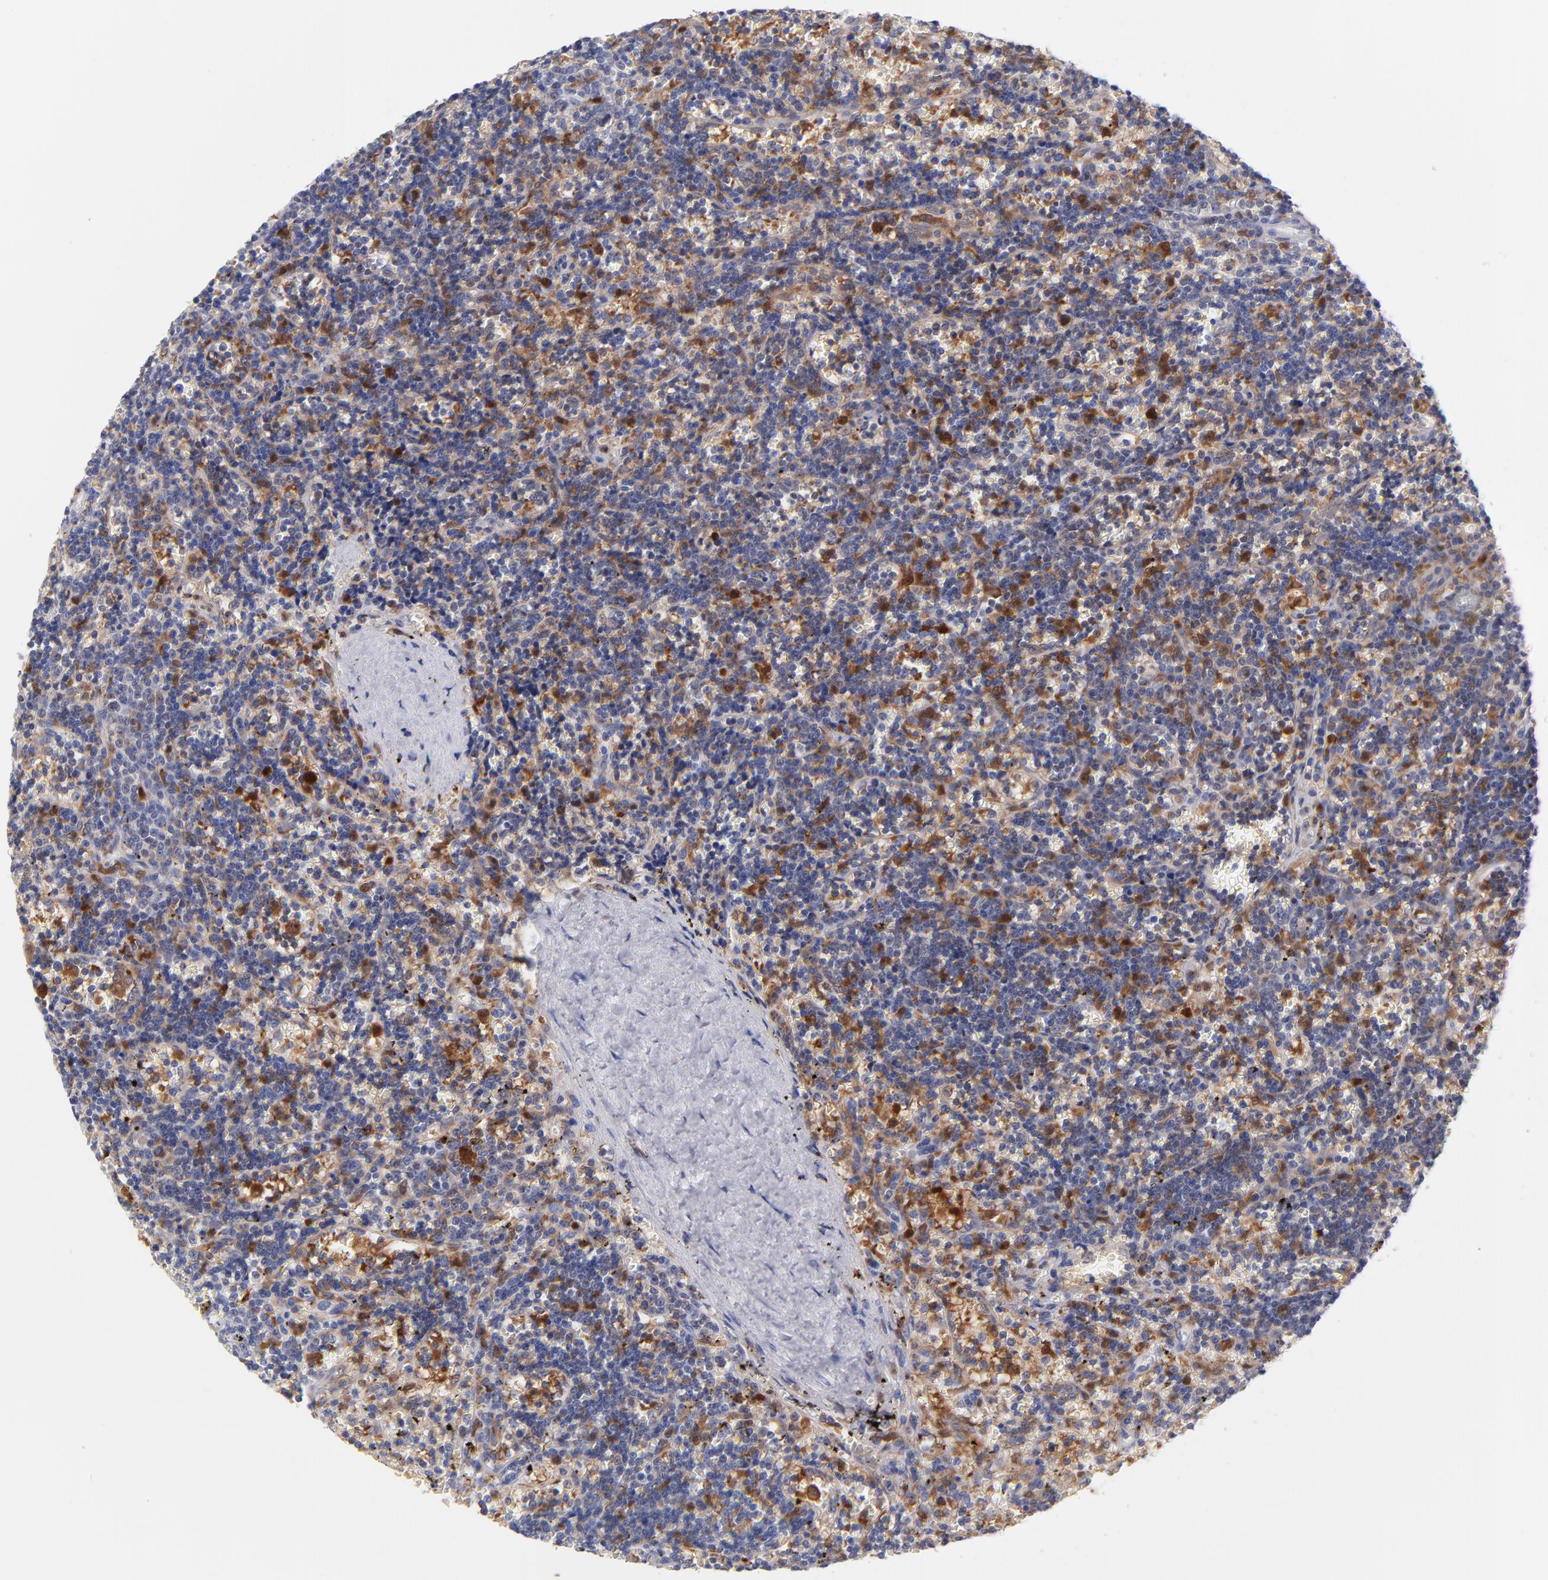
{"staining": {"intensity": "strong", "quantity": "25%-75%", "location": "cytoplasmic/membranous,nuclear"}, "tissue": "lymphoma", "cell_type": "Tumor cells", "image_type": "cancer", "snomed": [{"axis": "morphology", "description": "Malignant lymphoma, non-Hodgkin's type, Low grade"}, {"axis": "topography", "description": "Spleen"}], "caption": "A histopathology image of lymphoma stained for a protein displays strong cytoplasmic/membranous and nuclear brown staining in tumor cells.", "gene": "BID", "patient": {"sex": "male", "age": 60}}